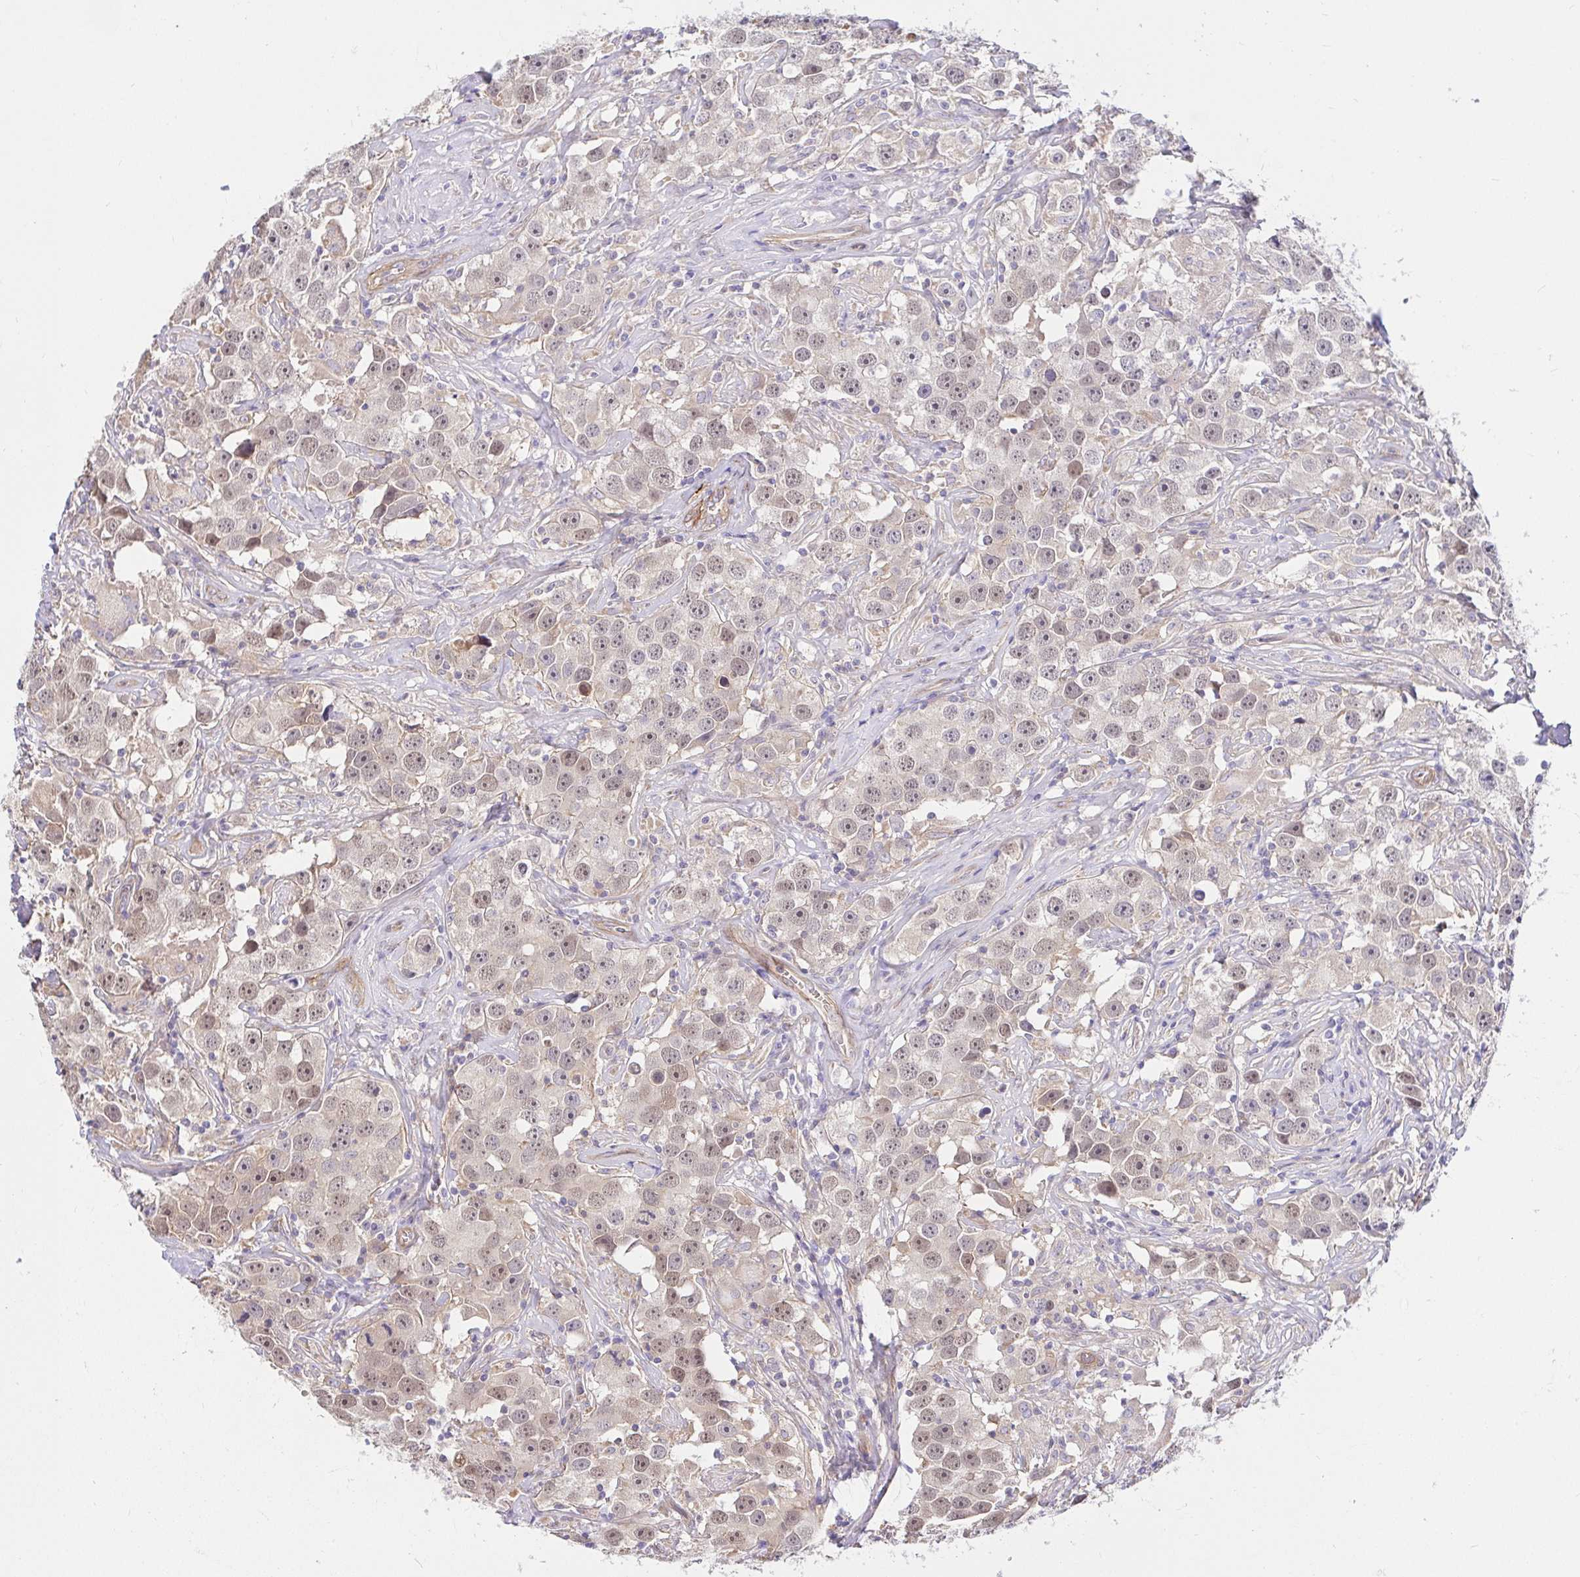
{"staining": {"intensity": "weak", "quantity": "25%-75%", "location": "nuclear"}, "tissue": "testis cancer", "cell_type": "Tumor cells", "image_type": "cancer", "snomed": [{"axis": "morphology", "description": "Seminoma, NOS"}, {"axis": "topography", "description": "Testis"}], "caption": "Protein staining of testis cancer (seminoma) tissue reveals weak nuclear staining in approximately 25%-75% of tumor cells.", "gene": "YAP1", "patient": {"sex": "male", "age": 49}}